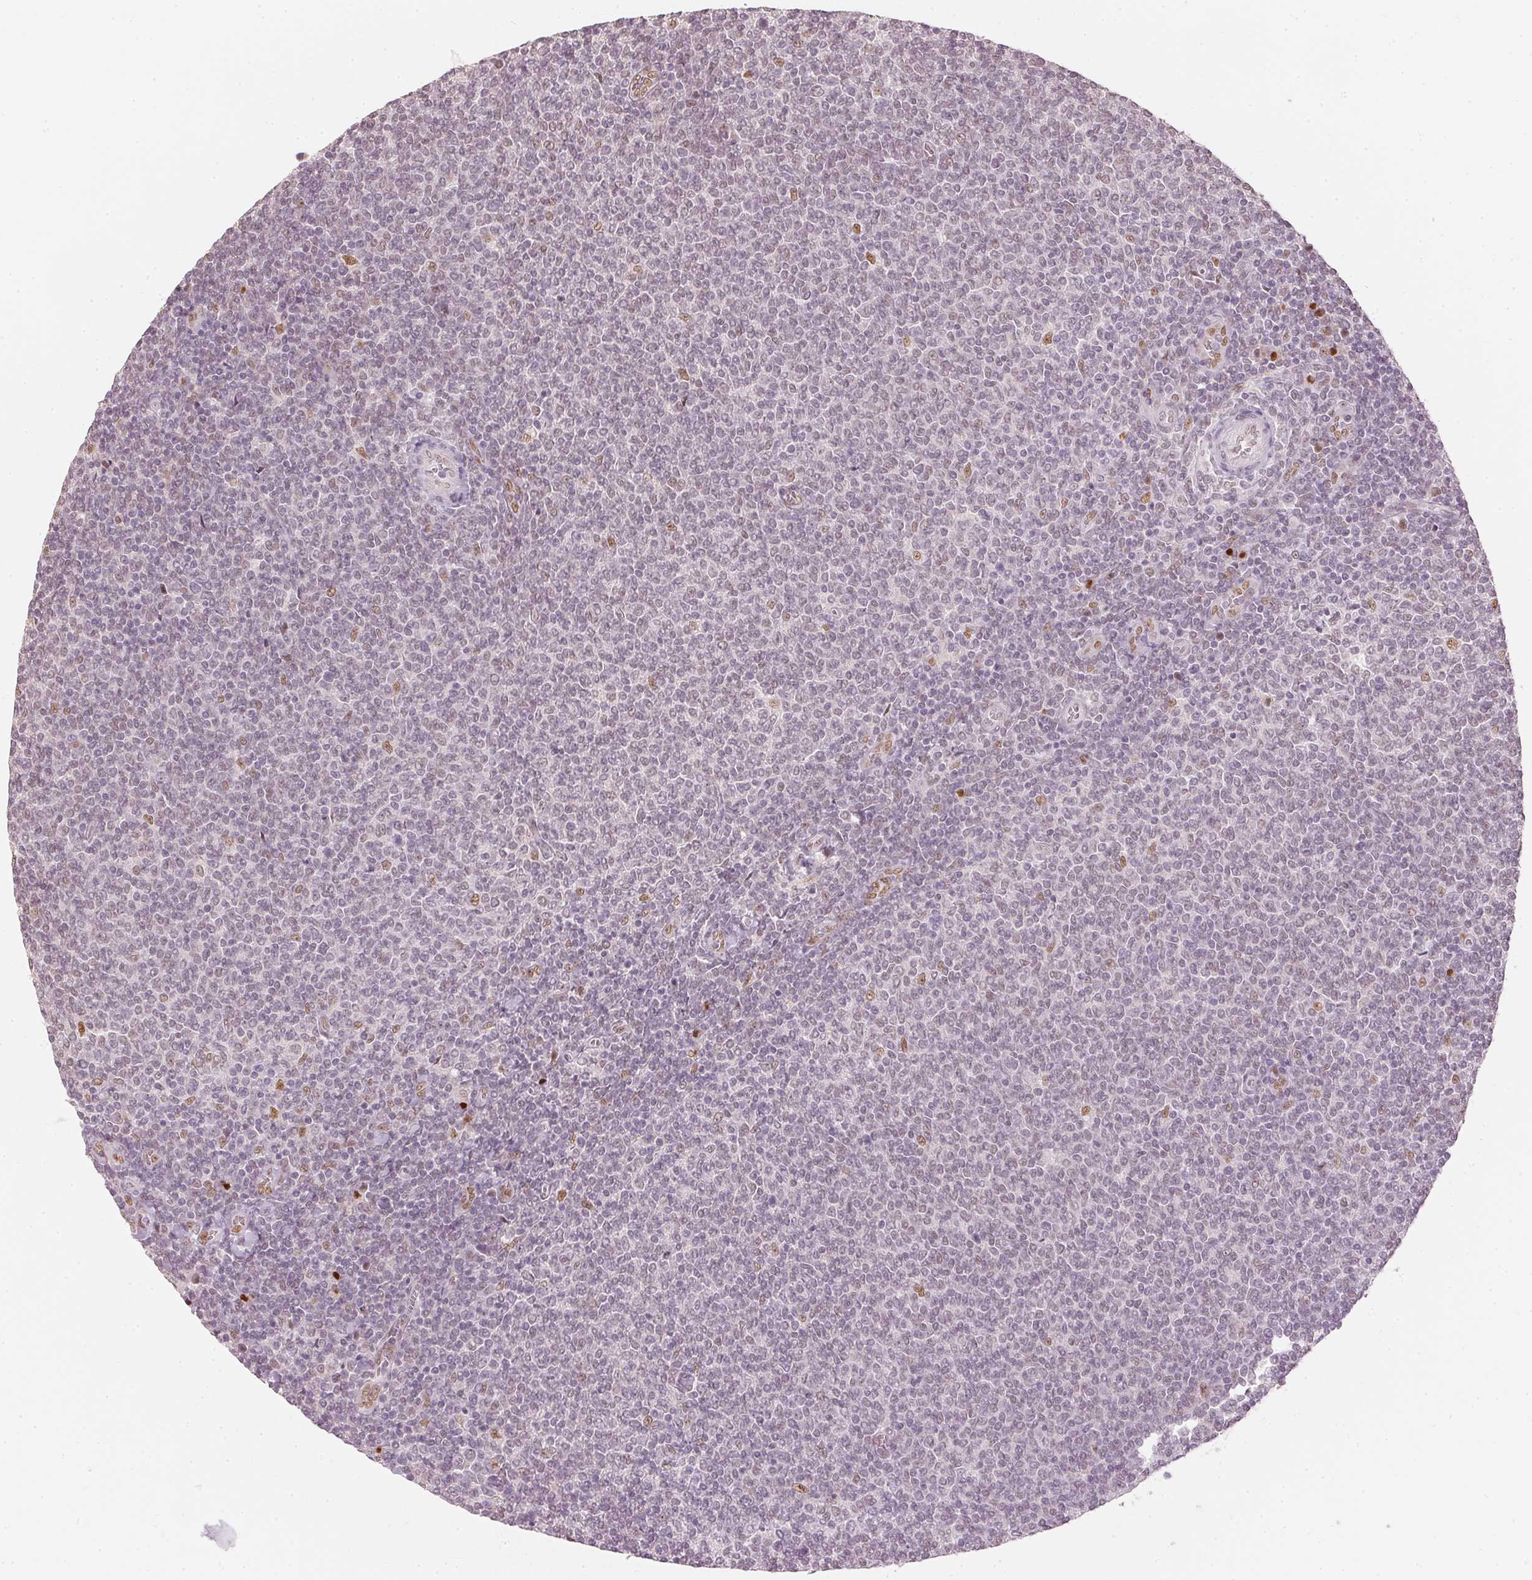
{"staining": {"intensity": "moderate", "quantity": "<25%", "location": "nuclear"}, "tissue": "lymphoma", "cell_type": "Tumor cells", "image_type": "cancer", "snomed": [{"axis": "morphology", "description": "Malignant lymphoma, non-Hodgkin's type, Low grade"}, {"axis": "topography", "description": "Lymph node"}], "caption": "Brown immunohistochemical staining in low-grade malignant lymphoma, non-Hodgkin's type reveals moderate nuclear staining in approximately <25% of tumor cells. The staining was performed using DAB (3,3'-diaminobenzidine), with brown indicating positive protein expression. Nuclei are stained blue with hematoxylin.", "gene": "SLC39A3", "patient": {"sex": "male", "age": 52}}